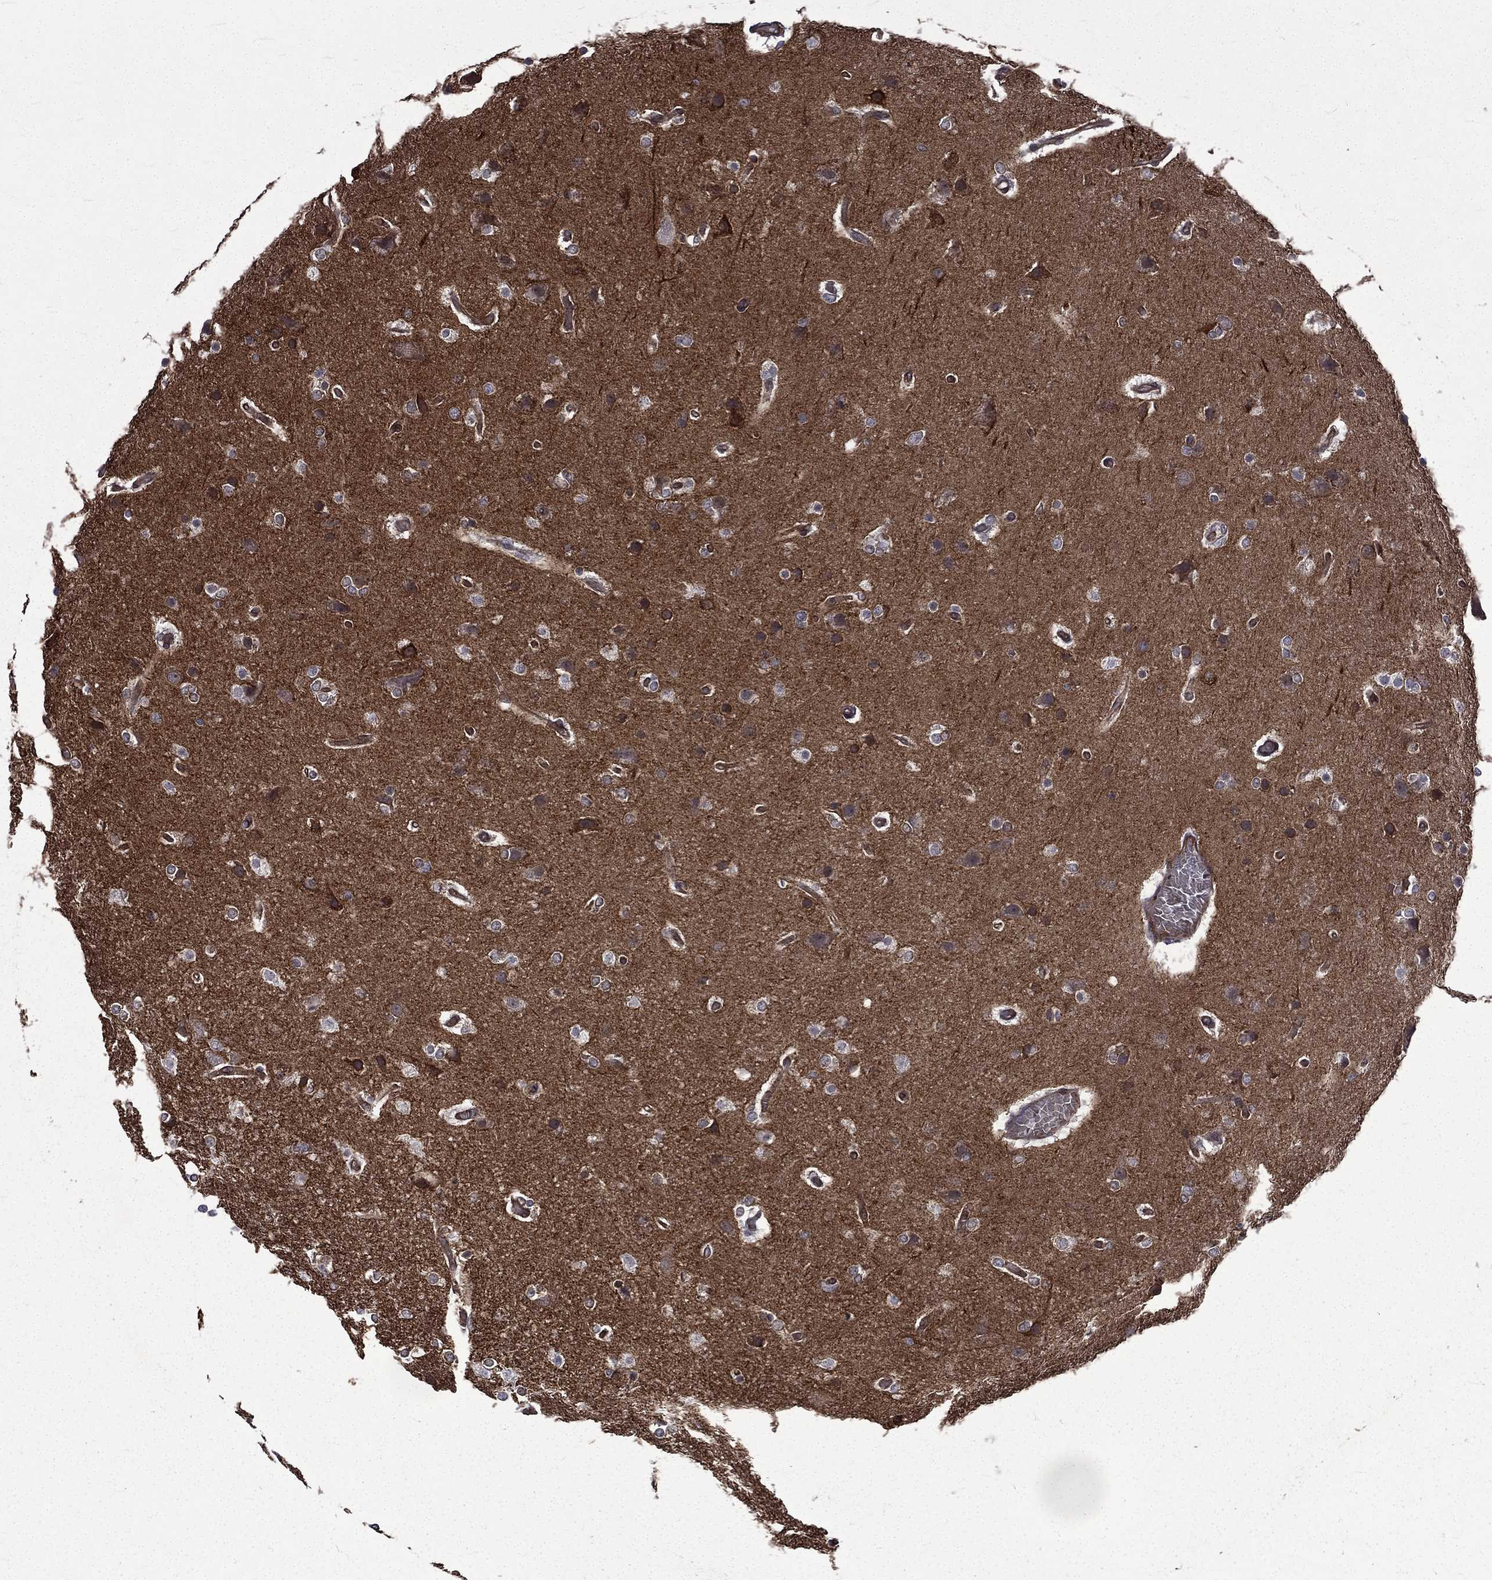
{"staining": {"intensity": "moderate", "quantity": ">75%", "location": "cytoplasmic/membranous"}, "tissue": "glioma", "cell_type": "Tumor cells", "image_type": "cancer", "snomed": [{"axis": "morphology", "description": "Glioma, malignant, High grade"}, {"axis": "topography", "description": "Brain"}], "caption": "Moderate cytoplasmic/membranous staining for a protein is present in about >75% of tumor cells of glioma using immunohistochemistry (IHC).", "gene": "PPFIBP1", "patient": {"sex": "female", "age": 61}}